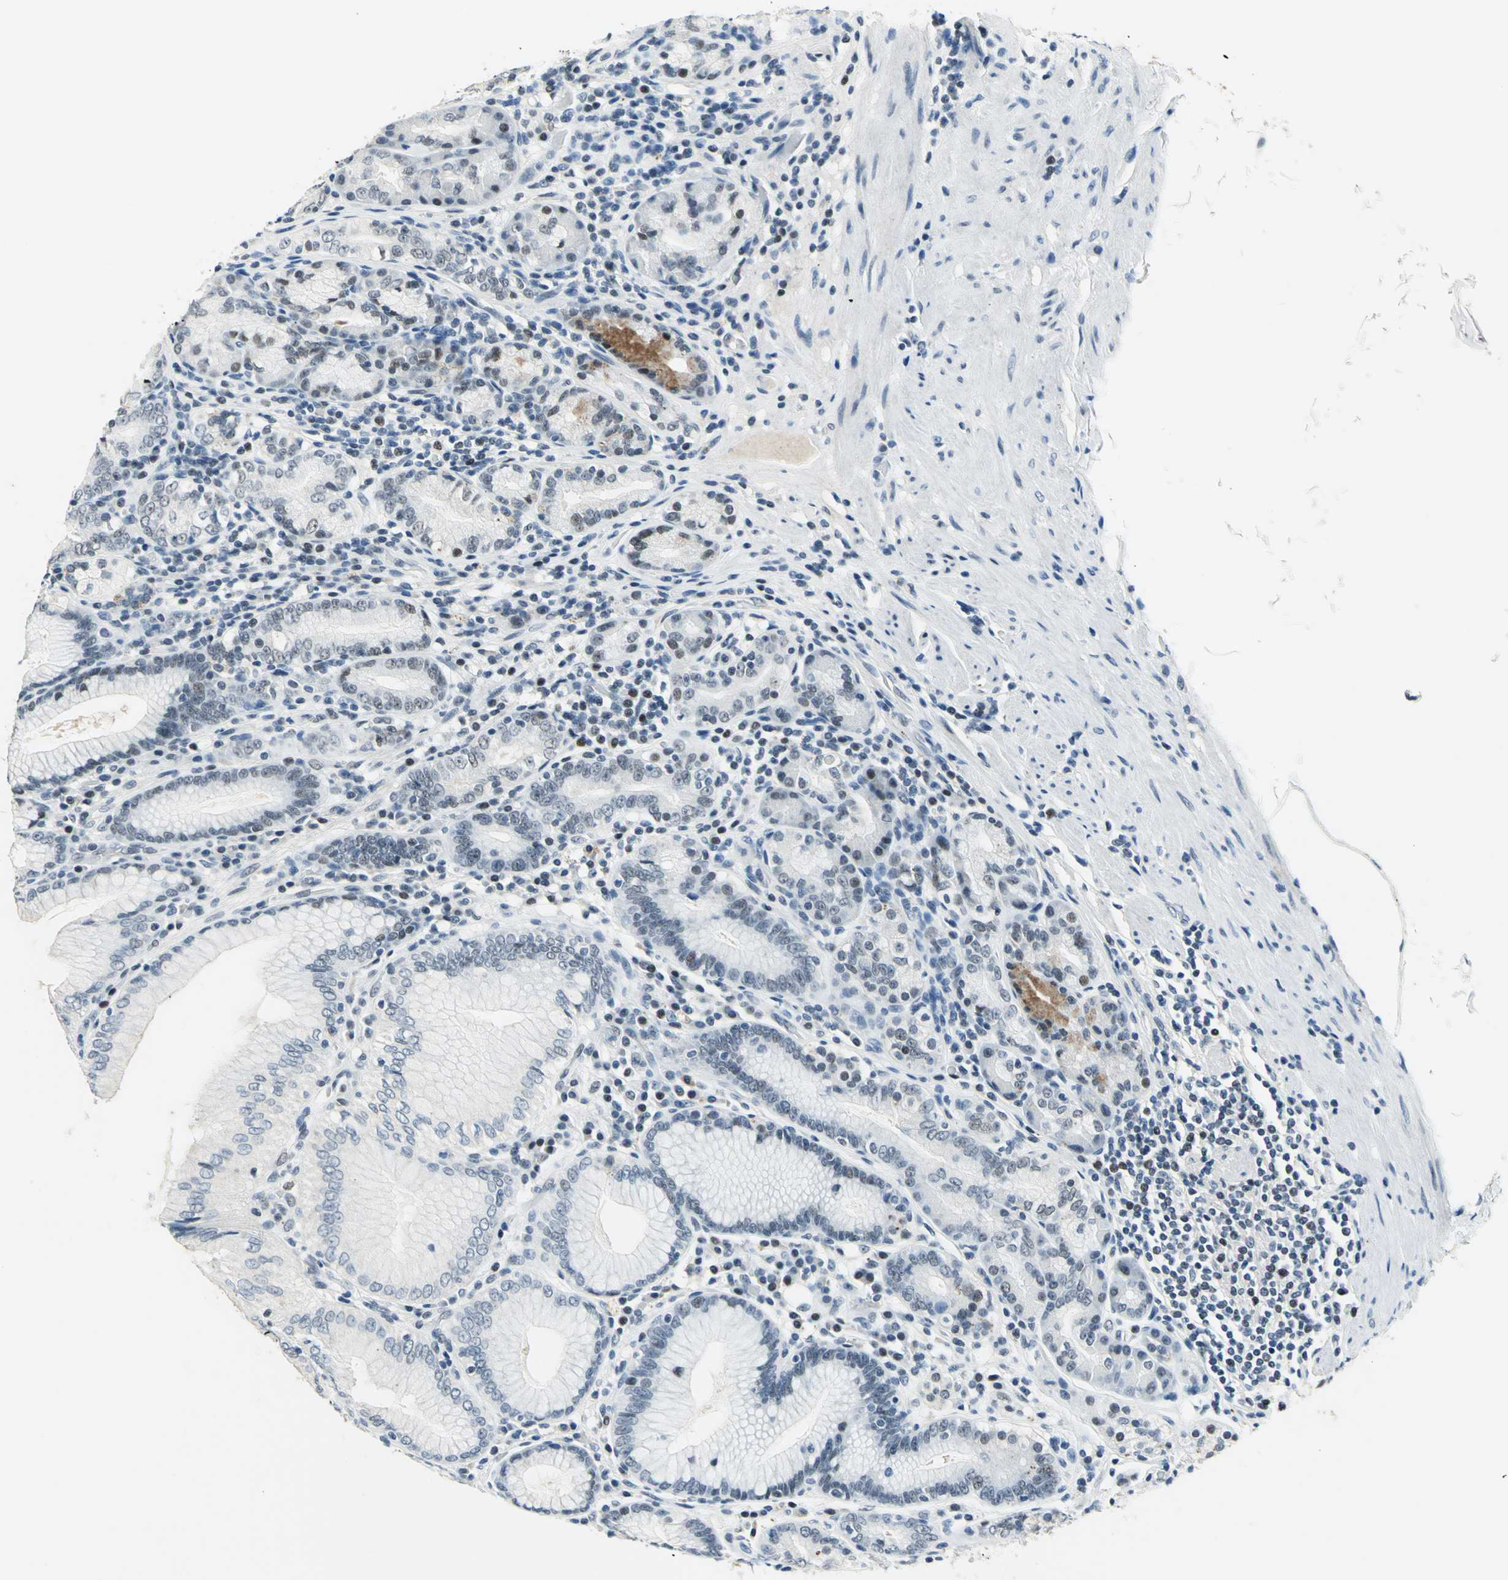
{"staining": {"intensity": "moderate", "quantity": "<25%", "location": "cytoplasmic/membranous,nuclear"}, "tissue": "stomach", "cell_type": "Glandular cells", "image_type": "normal", "snomed": [{"axis": "morphology", "description": "Normal tissue, NOS"}, {"axis": "topography", "description": "Stomach, lower"}], "caption": "Approximately <25% of glandular cells in unremarkable human stomach reveal moderate cytoplasmic/membranous,nuclear protein positivity as visualized by brown immunohistochemical staining.", "gene": "RAD17", "patient": {"sex": "female", "age": 76}}